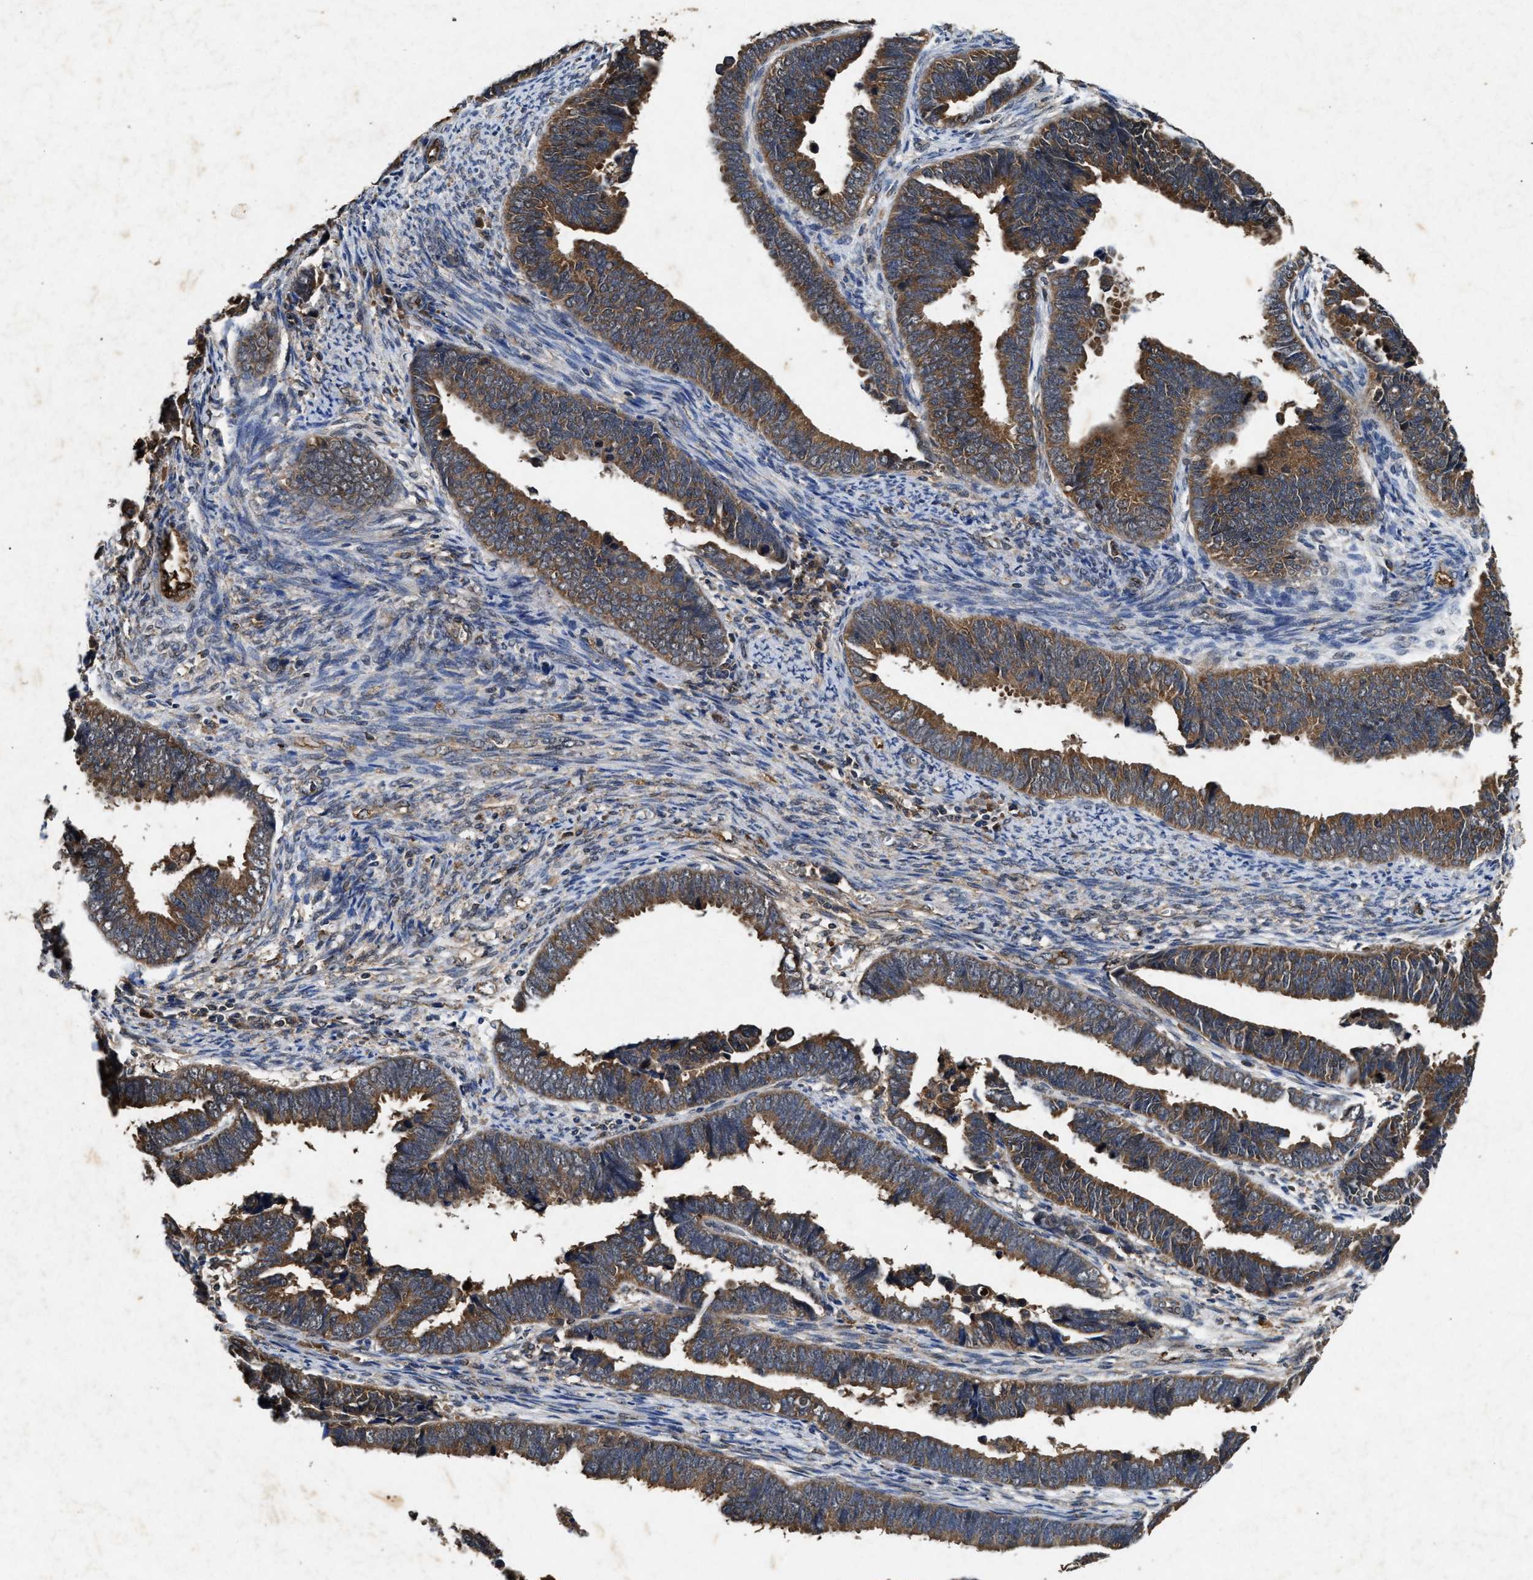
{"staining": {"intensity": "moderate", "quantity": ">75%", "location": "cytoplasmic/membranous"}, "tissue": "endometrial cancer", "cell_type": "Tumor cells", "image_type": "cancer", "snomed": [{"axis": "morphology", "description": "Adenocarcinoma, NOS"}, {"axis": "topography", "description": "Endometrium"}], "caption": "Immunohistochemical staining of human endometrial adenocarcinoma reveals moderate cytoplasmic/membranous protein expression in about >75% of tumor cells. The staining was performed using DAB (3,3'-diaminobenzidine), with brown indicating positive protein expression. Nuclei are stained blue with hematoxylin.", "gene": "PDAP1", "patient": {"sex": "female", "age": 75}}